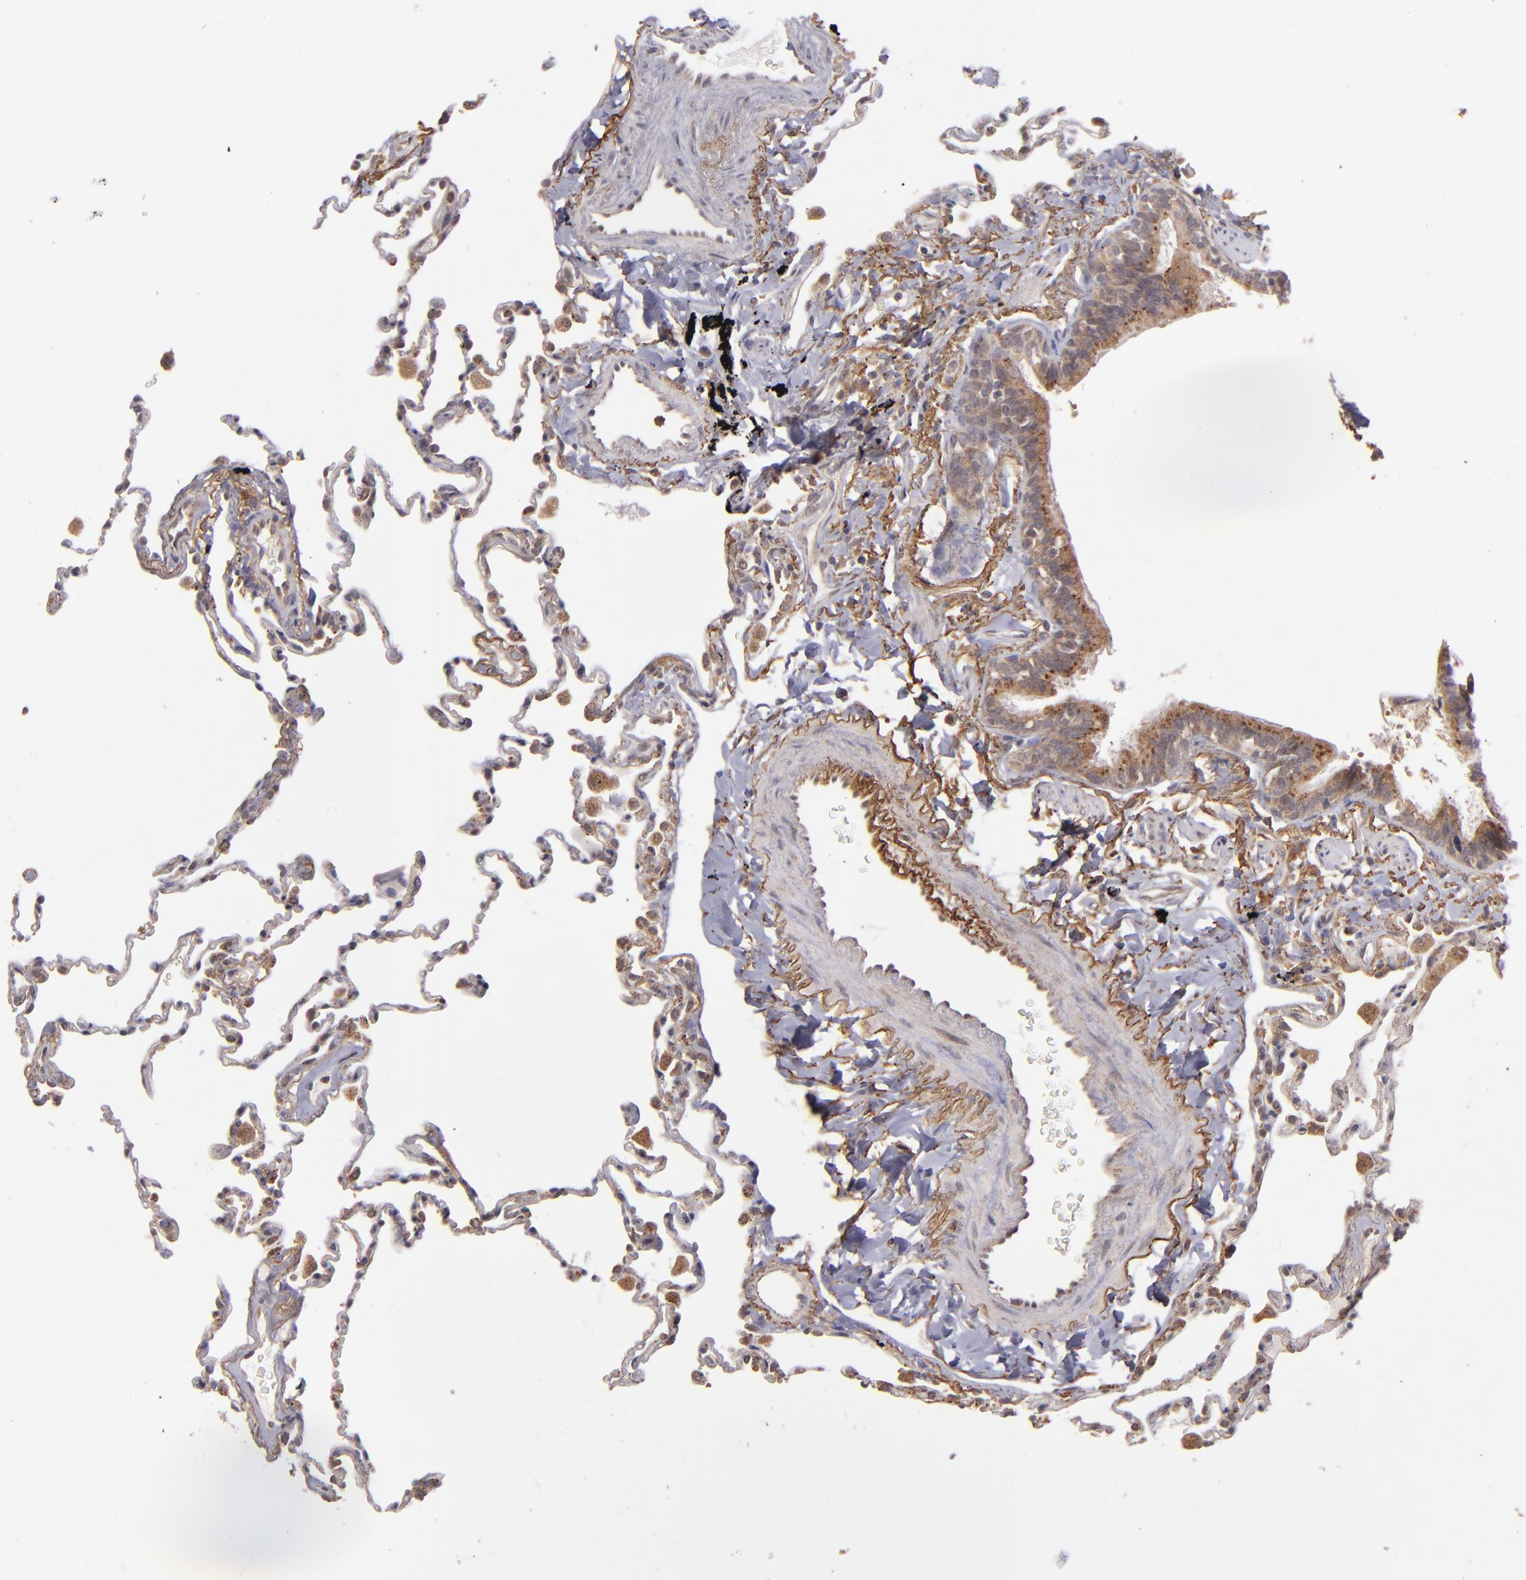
{"staining": {"intensity": "weak", "quantity": "<25%", "location": "cytoplasmic/membranous"}, "tissue": "lung", "cell_type": "Alveolar cells", "image_type": "normal", "snomed": [{"axis": "morphology", "description": "Normal tissue, NOS"}, {"axis": "topography", "description": "Lung"}], "caption": "The photomicrograph exhibits no staining of alveolar cells in unremarkable lung. The staining was performed using DAB to visualize the protein expression in brown, while the nuclei were stained in blue with hematoxylin (Magnification: 20x).", "gene": "ZFYVE1", "patient": {"sex": "male", "age": 59}}